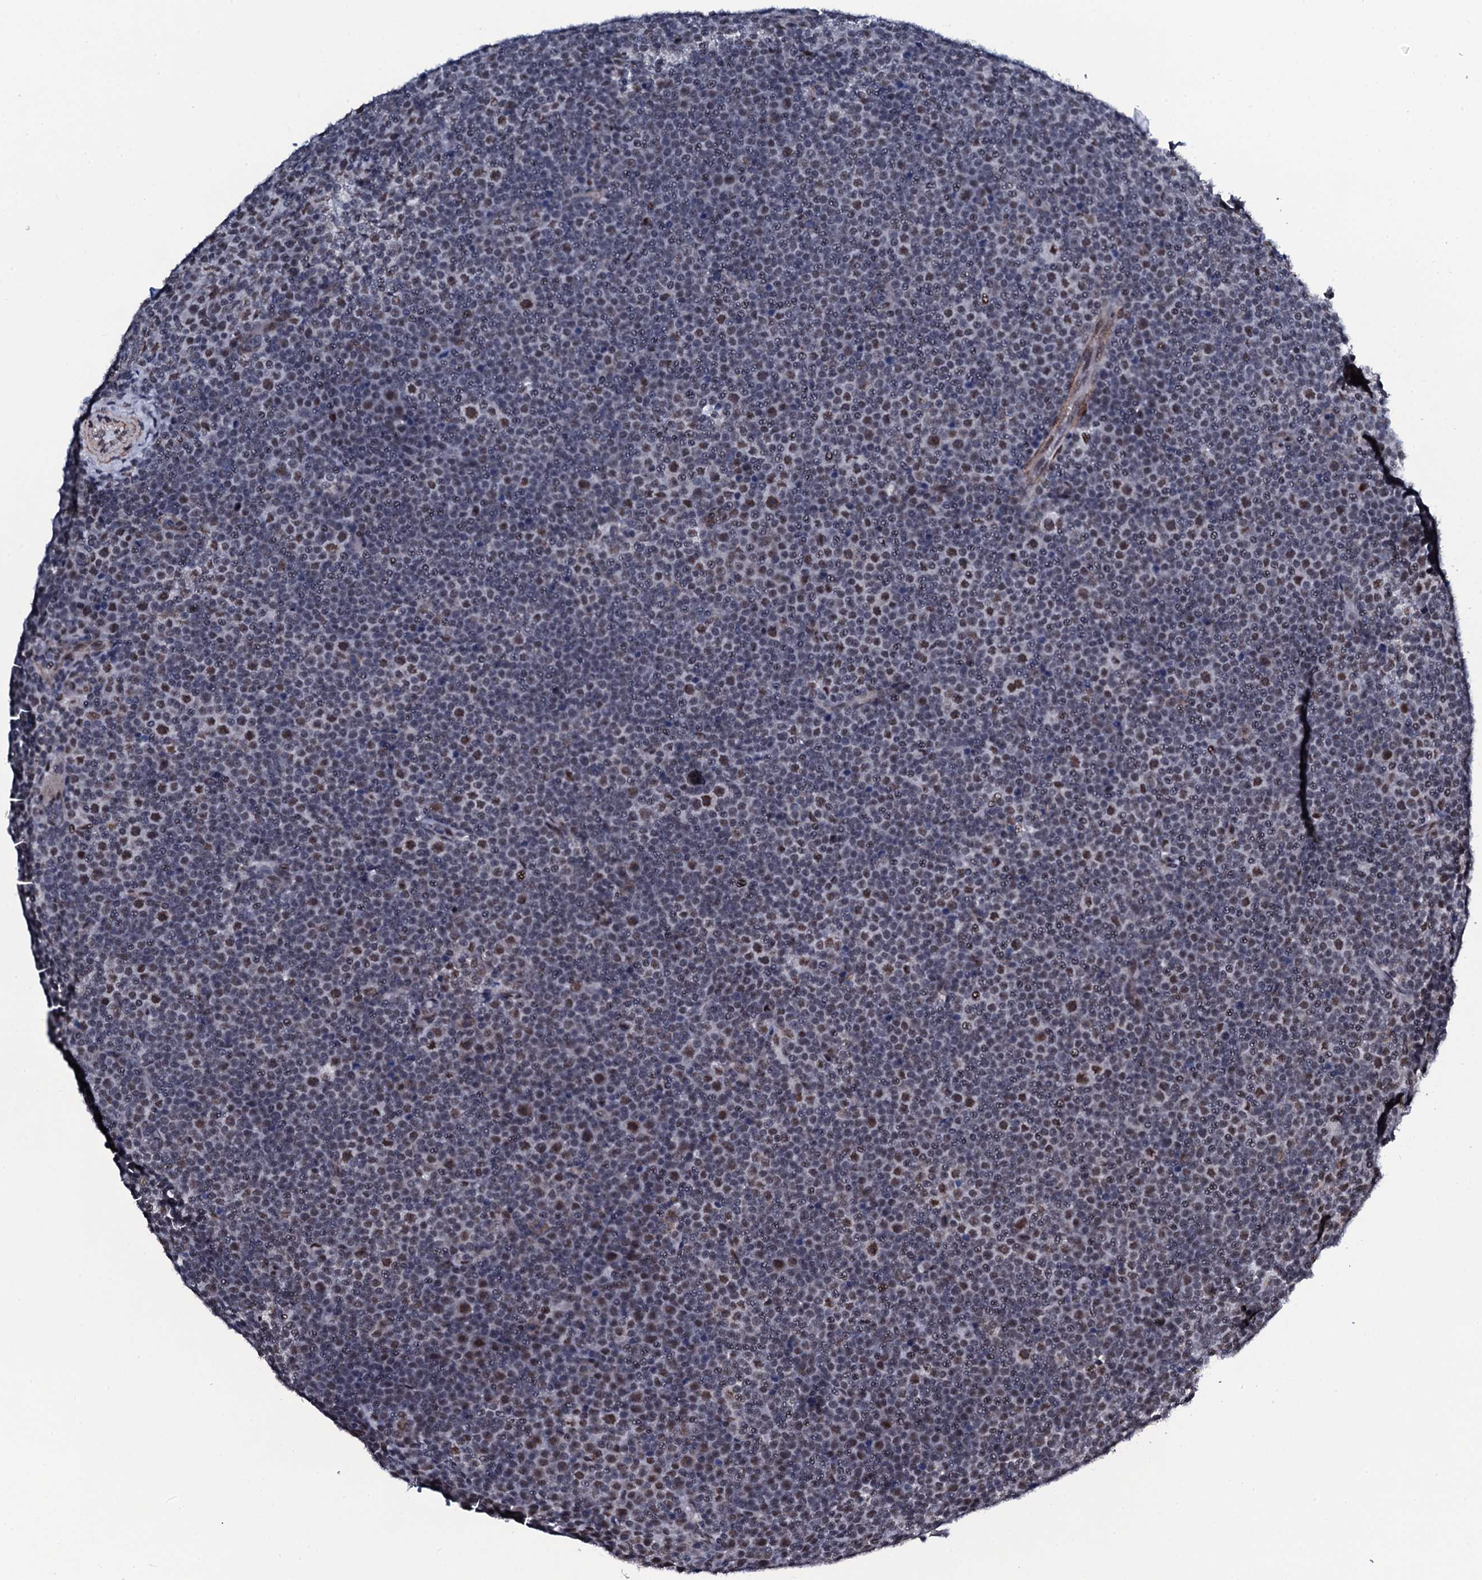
{"staining": {"intensity": "weak", "quantity": "25%-75%", "location": "nuclear"}, "tissue": "lymphoma", "cell_type": "Tumor cells", "image_type": "cancer", "snomed": [{"axis": "morphology", "description": "Malignant lymphoma, non-Hodgkin's type, Low grade"}, {"axis": "topography", "description": "Lymph node"}], "caption": "Lymphoma stained with a protein marker shows weak staining in tumor cells.", "gene": "CWC15", "patient": {"sex": "female", "age": 67}}